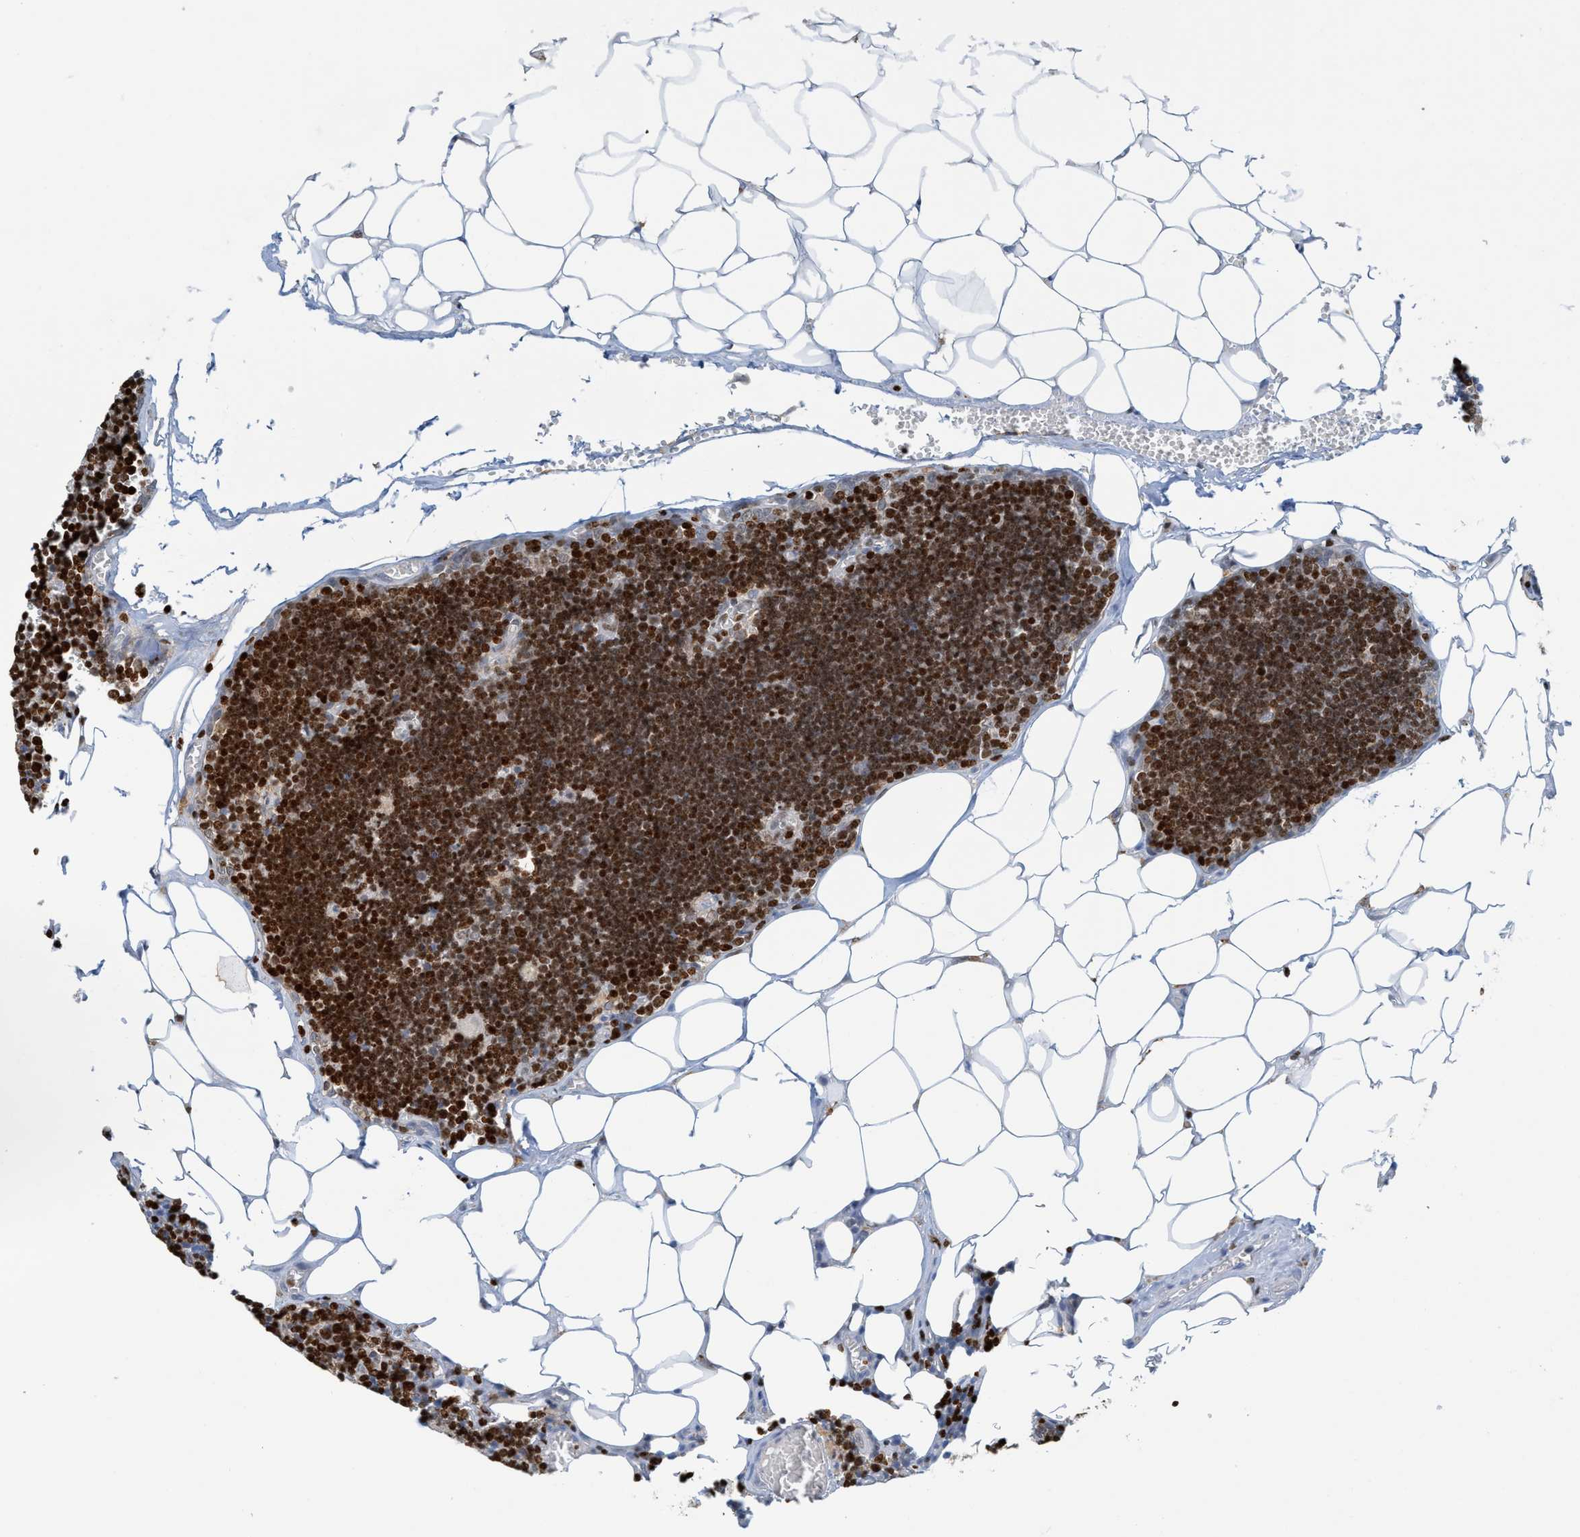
{"staining": {"intensity": "moderate", "quantity": ">75%", "location": "nuclear"}, "tissue": "lymph node", "cell_type": "Germinal center cells", "image_type": "normal", "snomed": [{"axis": "morphology", "description": "Normal tissue, NOS"}, {"axis": "topography", "description": "Lymph node"}], "caption": "High-power microscopy captured an immunohistochemistry (IHC) photomicrograph of unremarkable lymph node, revealing moderate nuclear positivity in approximately >75% of germinal center cells.", "gene": "SH3D19", "patient": {"sex": "male", "age": 33}}